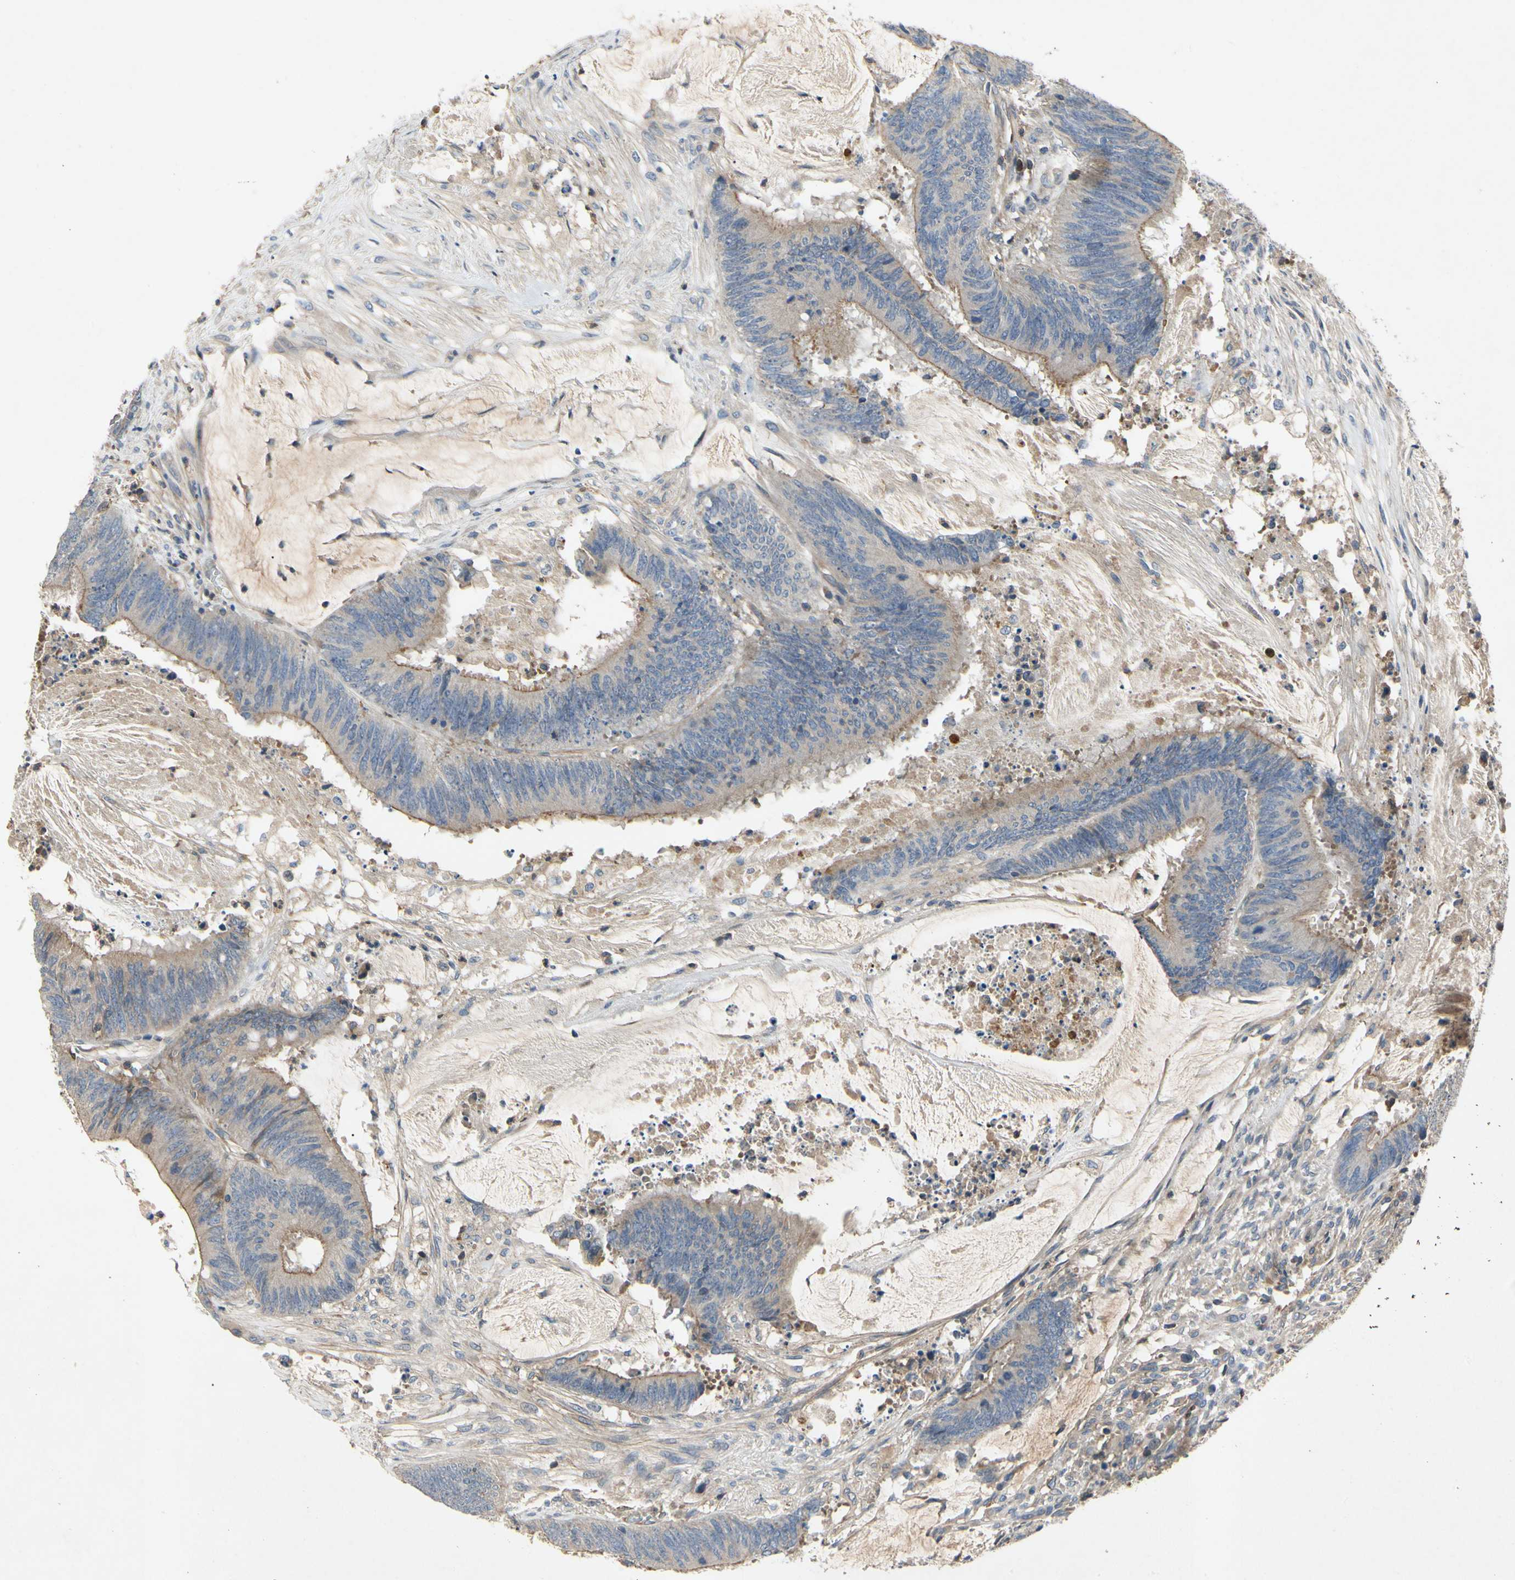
{"staining": {"intensity": "moderate", "quantity": "<25%", "location": "cytoplasmic/membranous"}, "tissue": "colorectal cancer", "cell_type": "Tumor cells", "image_type": "cancer", "snomed": [{"axis": "morphology", "description": "Adenocarcinoma, NOS"}, {"axis": "topography", "description": "Rectum"}], "caption": "Colorectal cancer stained for a protein (brown) exhibits moderate cytoplasmic/membranous positive staining in about <25% of tumor cells.", "gene": "CRTAC1", "patient": {"sex": "female", "age": 66}}